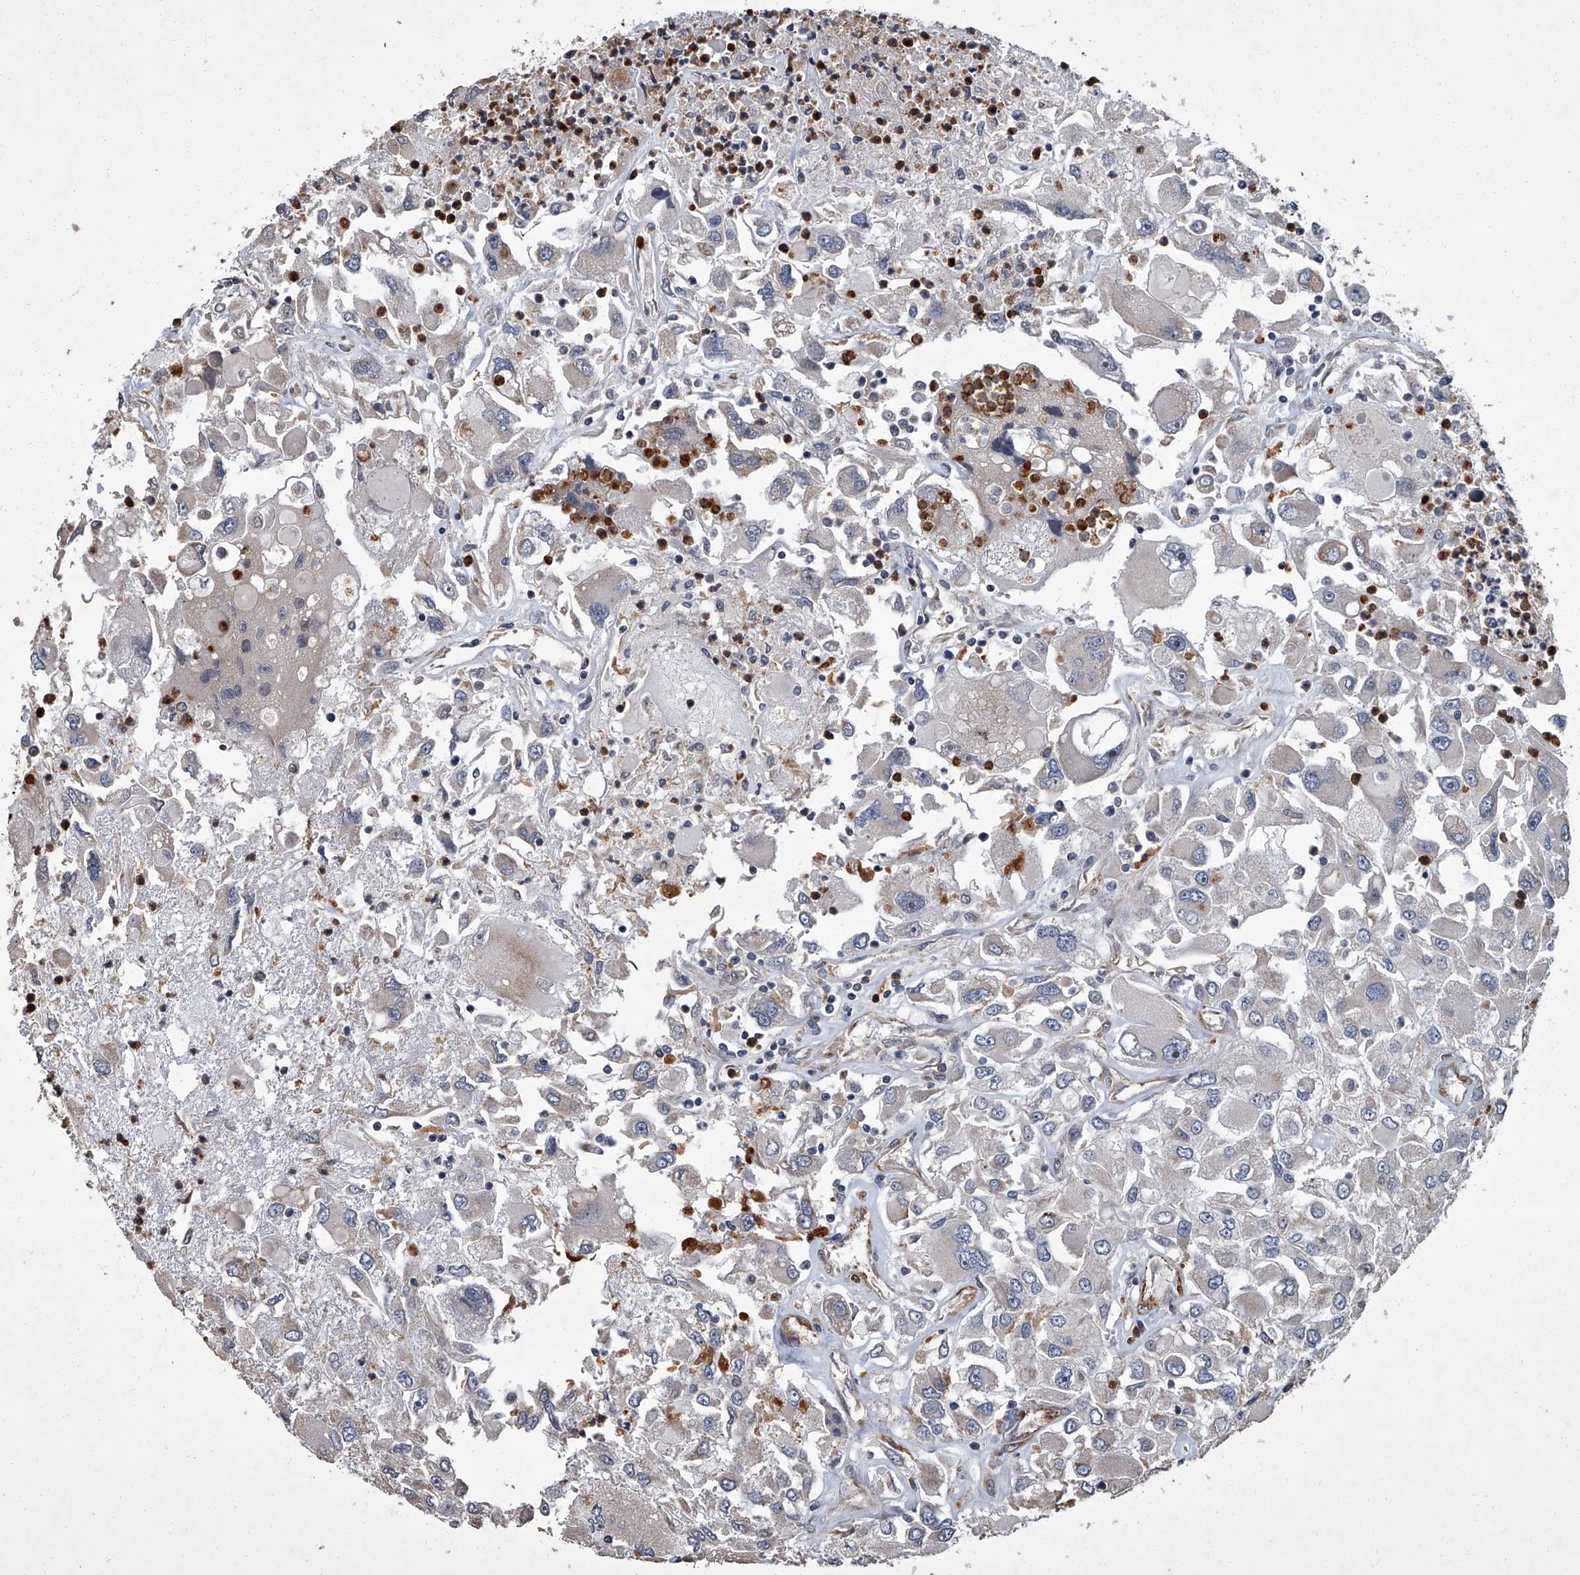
{"staining": {"intensity": "negative", "quantity": "none", "location": "none"}, "tissue": "renal cancer", "cell_type": "Tumor cells", "image_type": "cancer", "snomed": [{"axis": "morphology", "description": "Adenocarcinoma, NOS"}, {"axis": "topography", "description": "Kidney"}], "caption": "Immunohistochemistry image of neoplastic tissue: adenocarcinoma (renal) stained with DAB shows no significant protein staining in tumor cells. (DAB immunohistochemistry (IHC) visualized using brightfield microscopy, high magnification).", "gene": "SIRT4", "patient": {"sex": "female", "age": 52}}